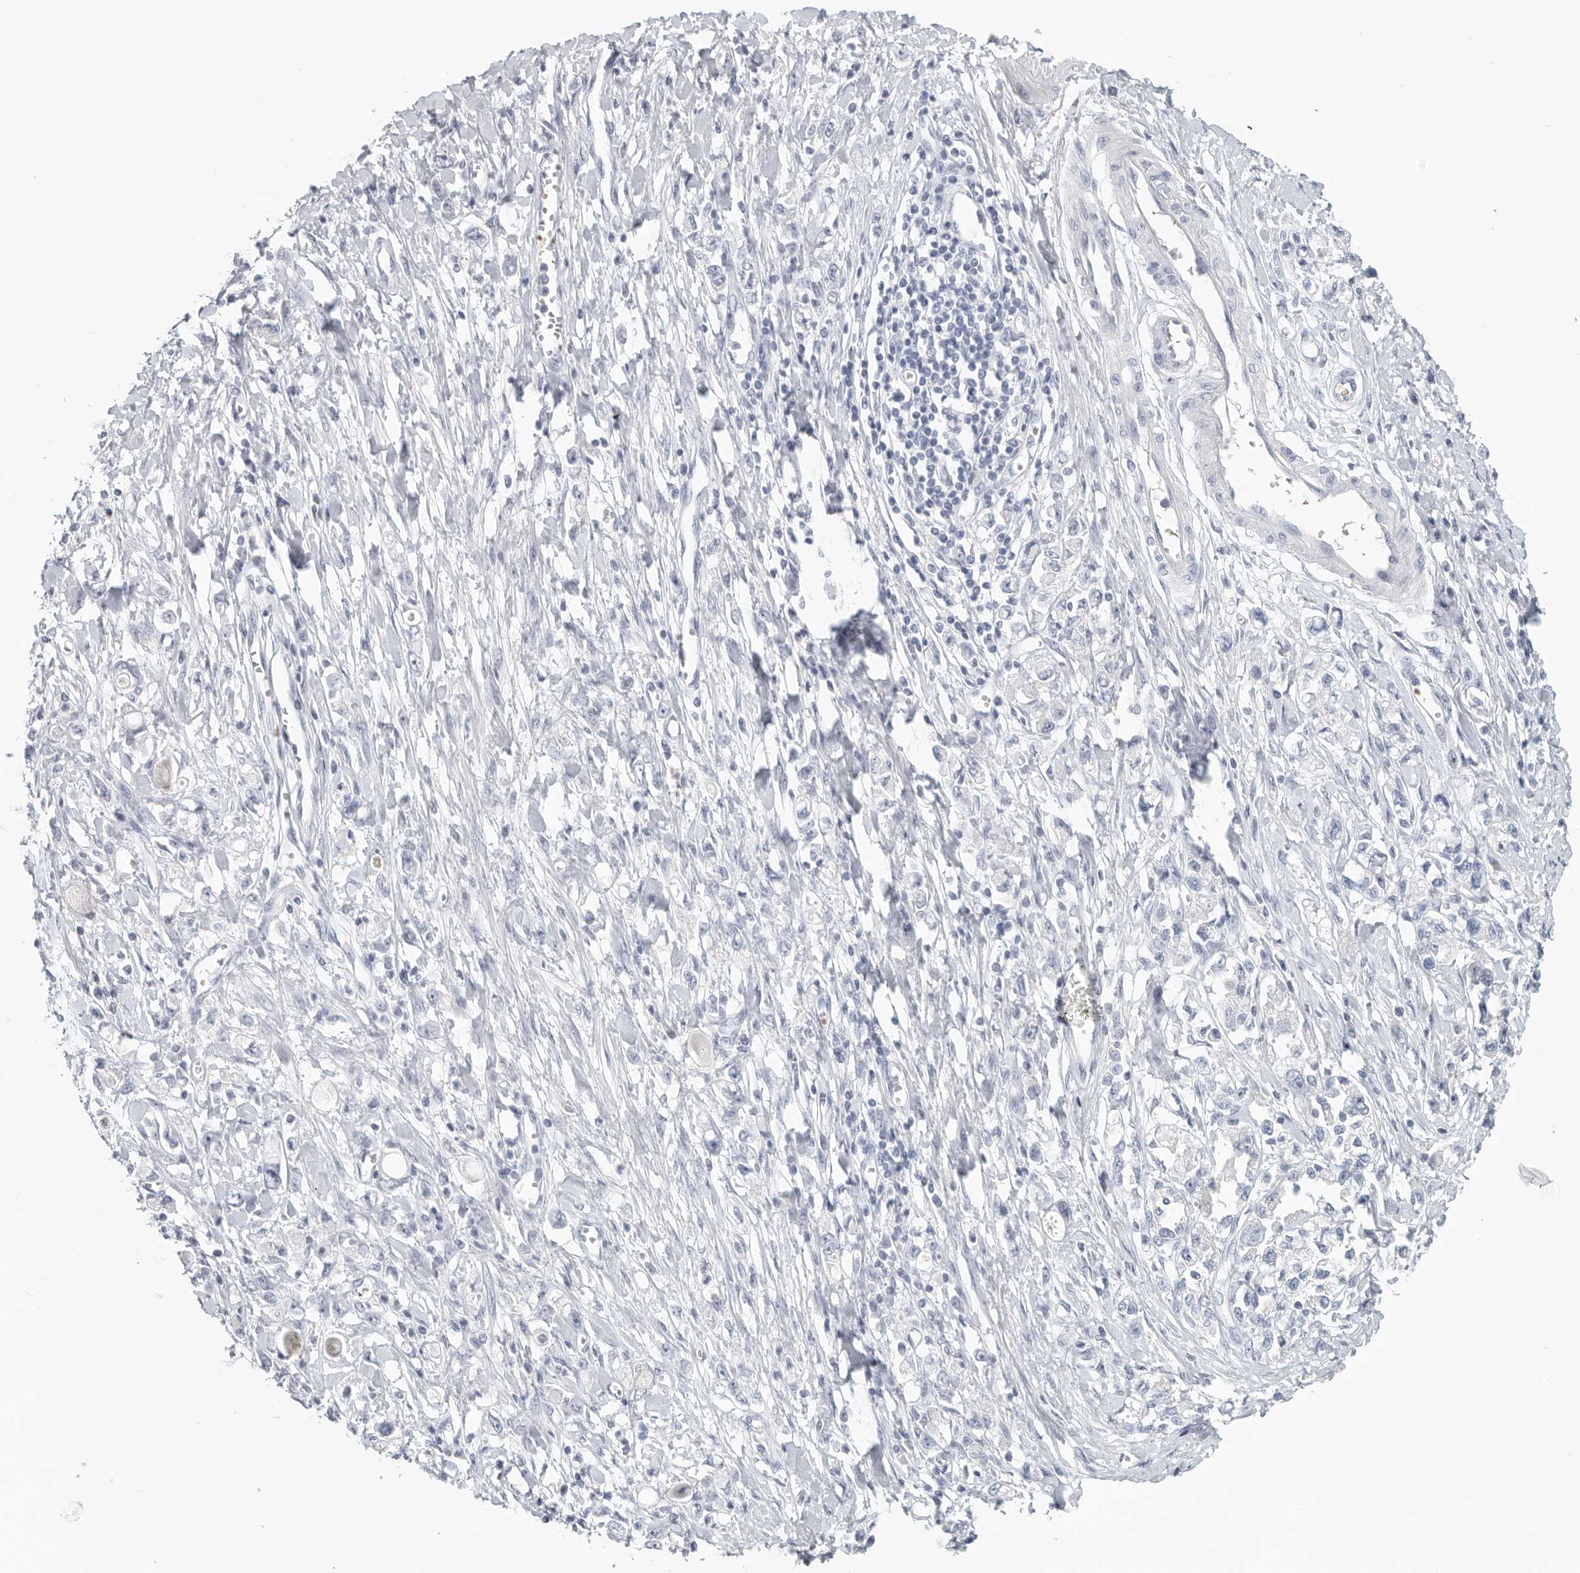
{"staining": {"intensity": "negative", "quantity": "none", "location": "none"}, "tissue": "stomach cancer", "cell_type": "Tumor cells", "image_type": "cancer", "snomed": [{"axis": "morphology", "description": "Adenocarcinoma, NOS"}, {"axis": "topography", "description": "Stomach"}], "caption": "DAB (3,3'-diaminobenzidine) immunohistochemical staining of stomach cancer demonstrates no significant staining in tumor cells.", "gene": "DNAJC11", "patient": {"sex": "female", "age": 76}}